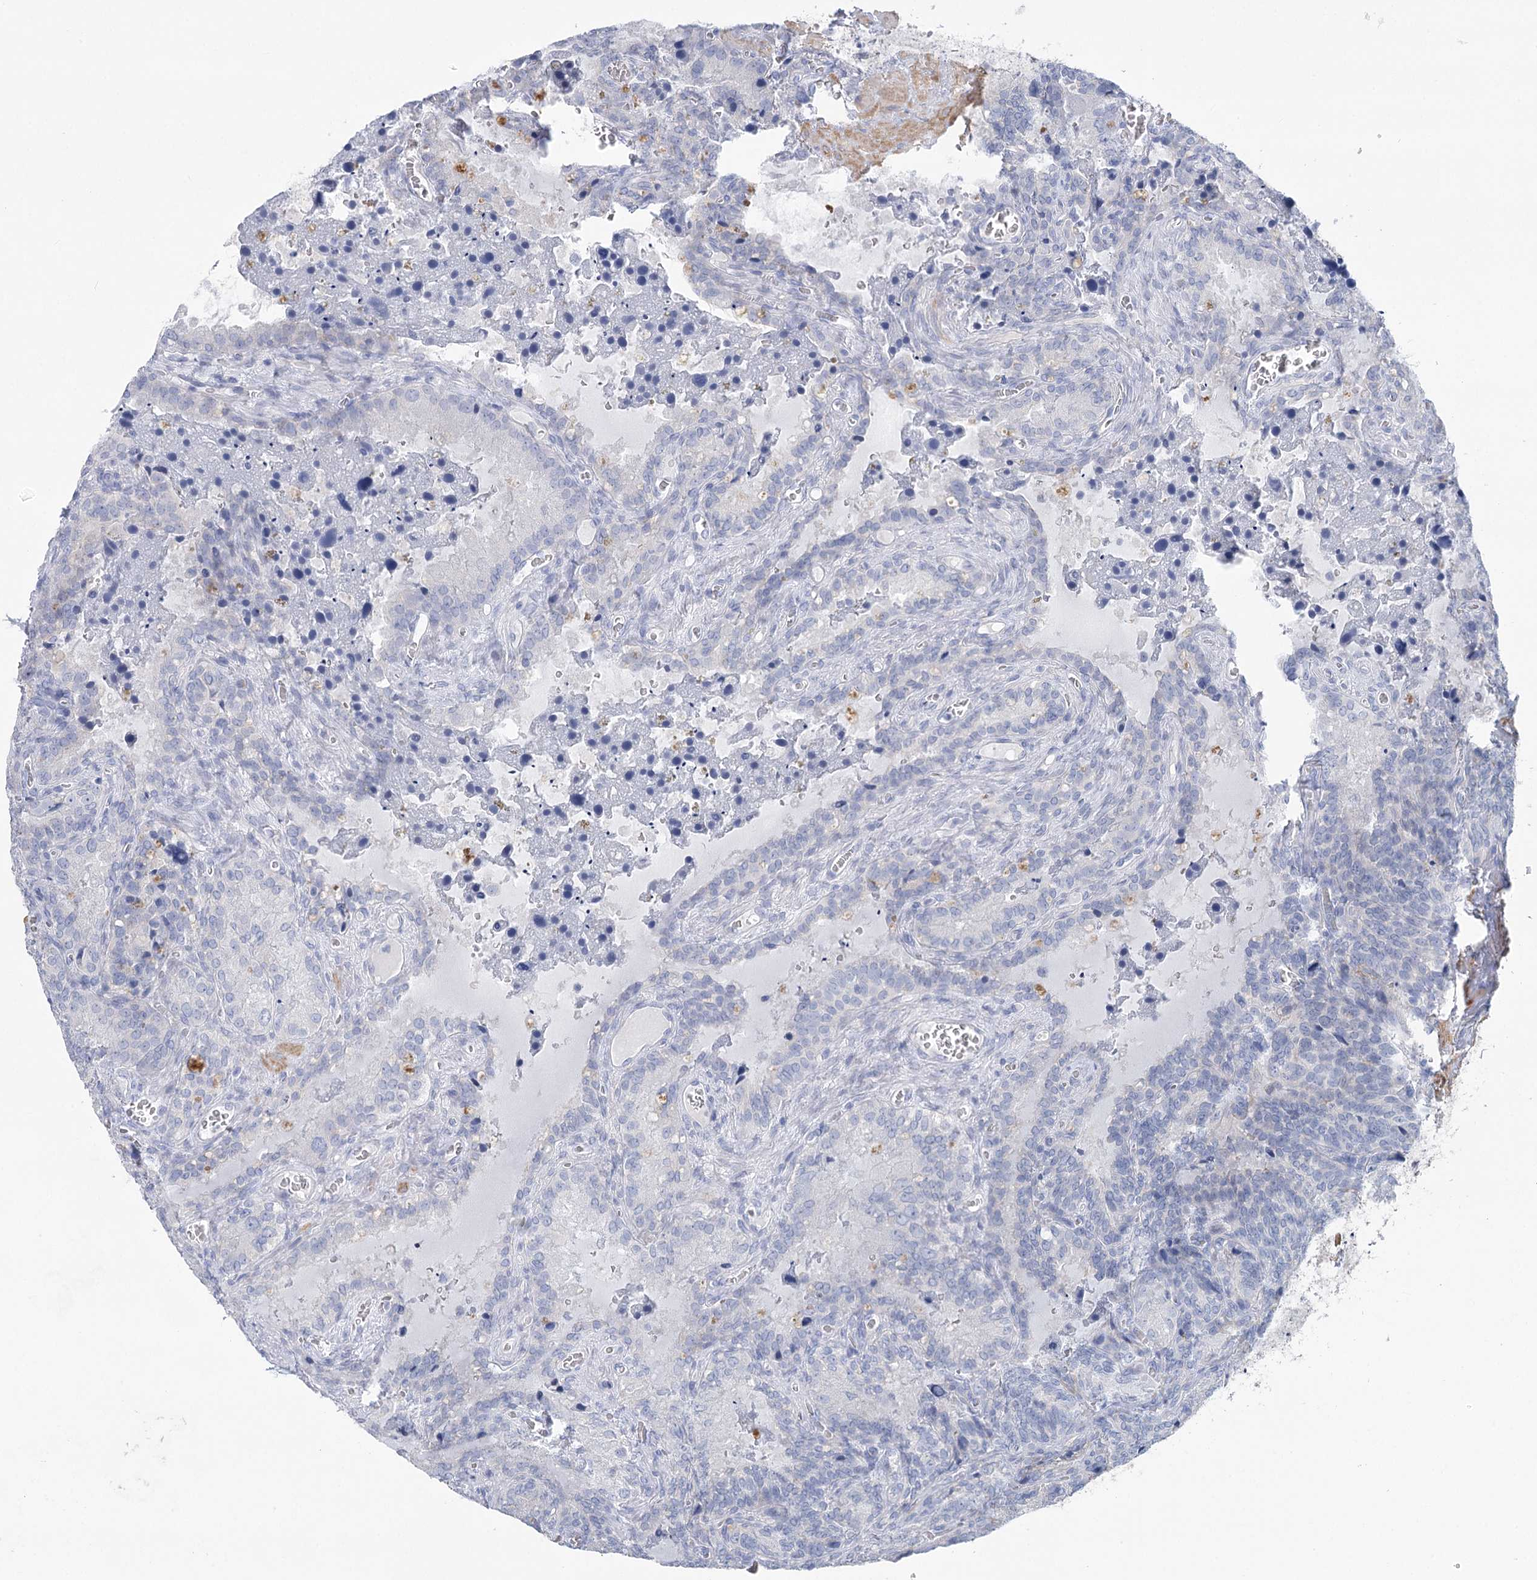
{"staining": {"intensity": "negative", "quantity": "none", "location": "none"}, "tissue": "seminal vesicle", "cell_type": "Glandular cells", "image_type": "normal", "snomed": [{"axis": "morphology", "description": "Normal tissue, NOS"}, {"axis": "topography", "description": "Seminal veicle"}], "caption": "There is no significant expression in glandular cells of seminal vesicle. Brightfield microscopy of IHC stained with DAB (brown) and hematoxylin (blue), captured at high magnification.", "gene": "WDR74", "patient": {"sex": "male", "age": 62}}